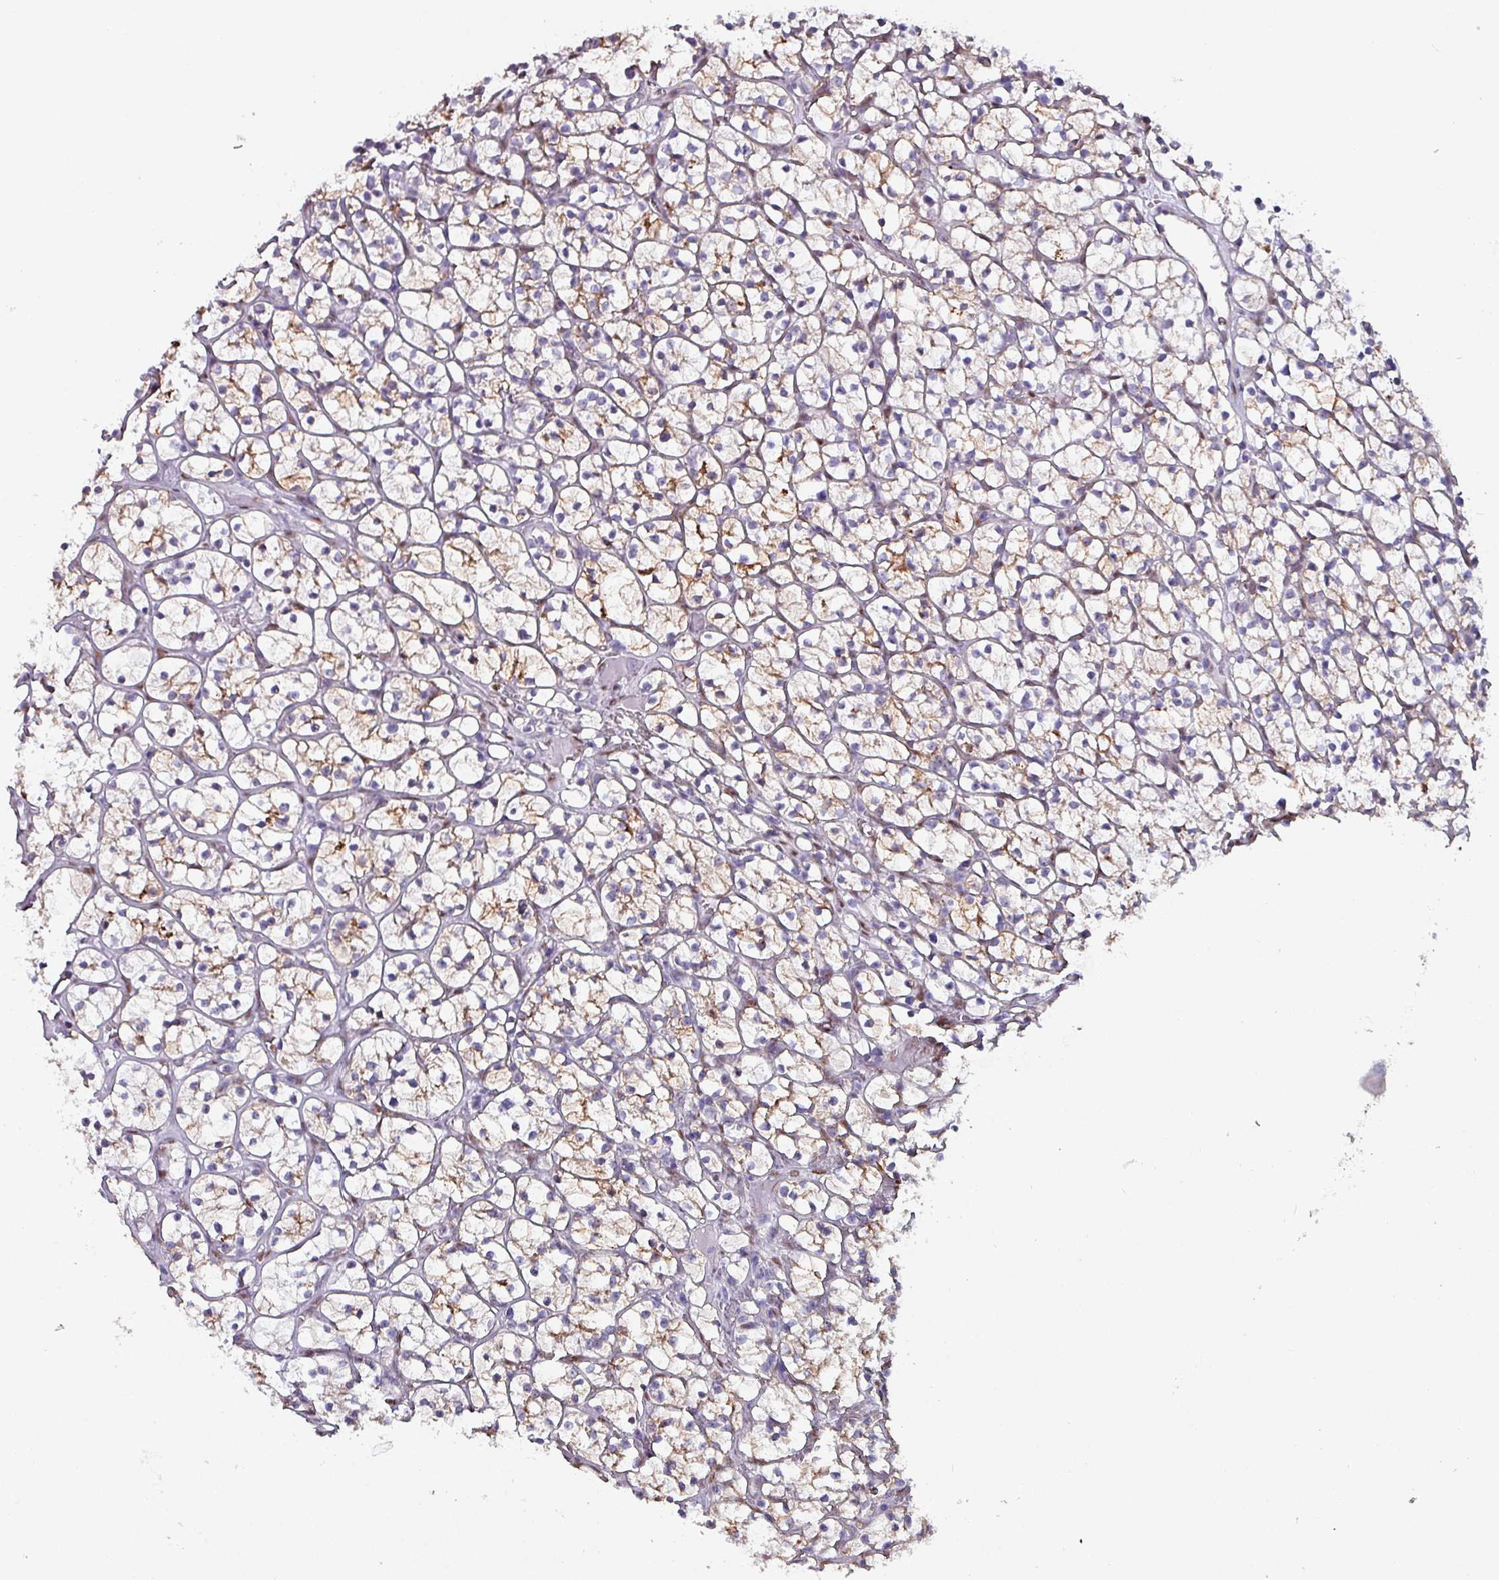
{"staining": {"intensity": "moderate", "quantity": "25%-75%", "location": "cytoplasmic/membranous"}, "tissue": "renal cancer", "cell_type": "Tumor cells", "image_type": "cancer", "snomed": [{"axis": "morphology", "description": "Adenocarcinoma, NOS"}, {"axis": "topography", "description": "Kidney"}], "caption": "The micrograph demonstrates a brown stain indicating the presence of a protein in the cytoplasmic/membranous of tumor cells in renal cancer (adenocarcinoma).", "gene": "ZNF816-ZNF321P", "patient": {"sex": "female", "age": 64}}